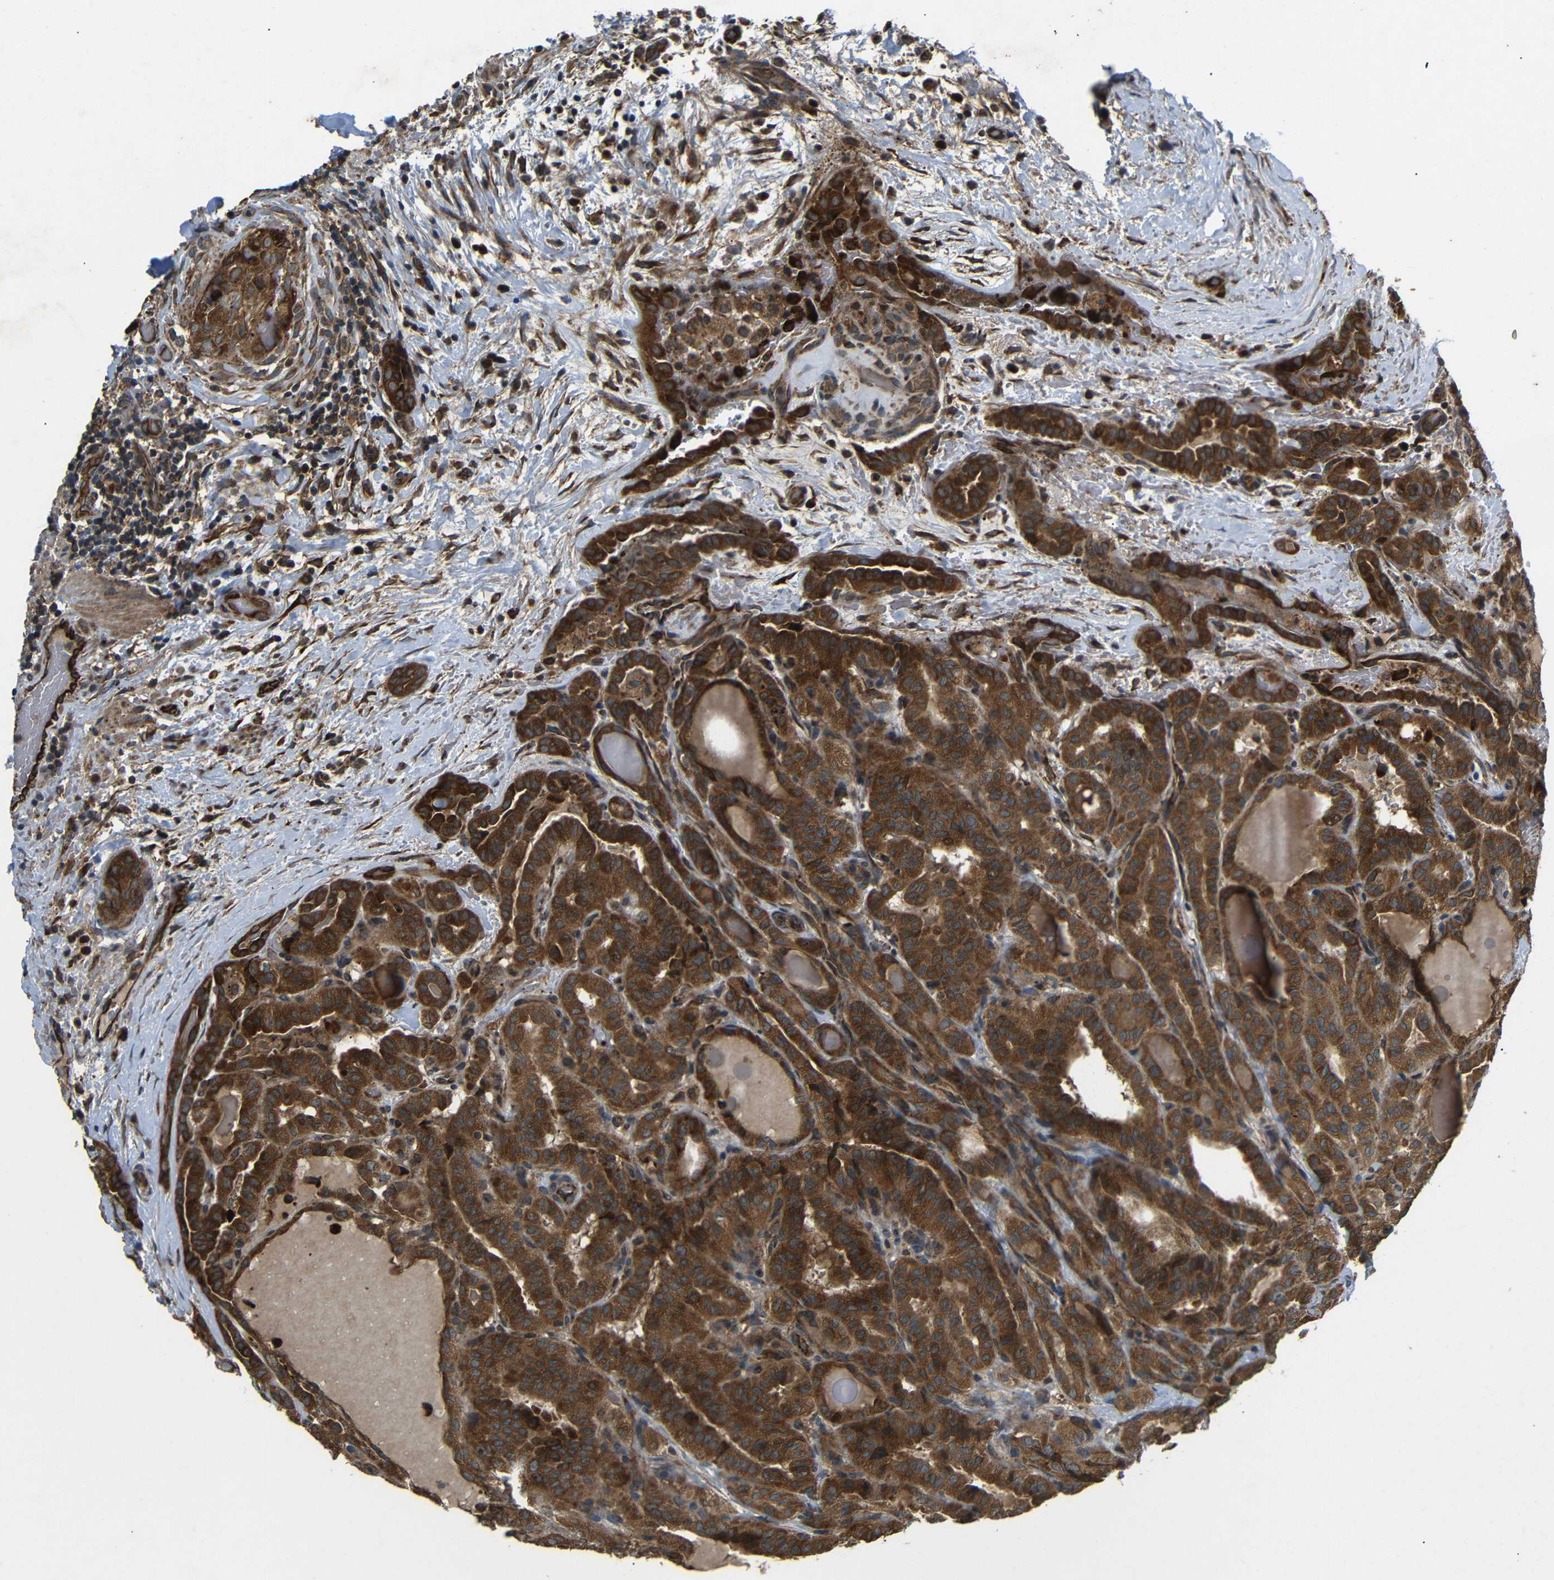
{"staining": {"intensity": "strong", "quantity": ">75%", "location": "cytoplasmic/membranous"}, "tissue": "thyroid cancer", "cell_type": "Tumor cells", "image_type": "cancer", "snomed": [{"axis": "morphology", "description": "Papillary adenocarcinoma, NOS"}, {"axis": "topography", "description": "Thyroid gland"}], "caption": "A high amount of strong cytoplasmic/membranous expression is identified in about >75% of tumor cells in thyroid papillary adenocarcinoma tissue.", "gene": "TRPC1", "patient": {"sex": "male", "age": 77}}